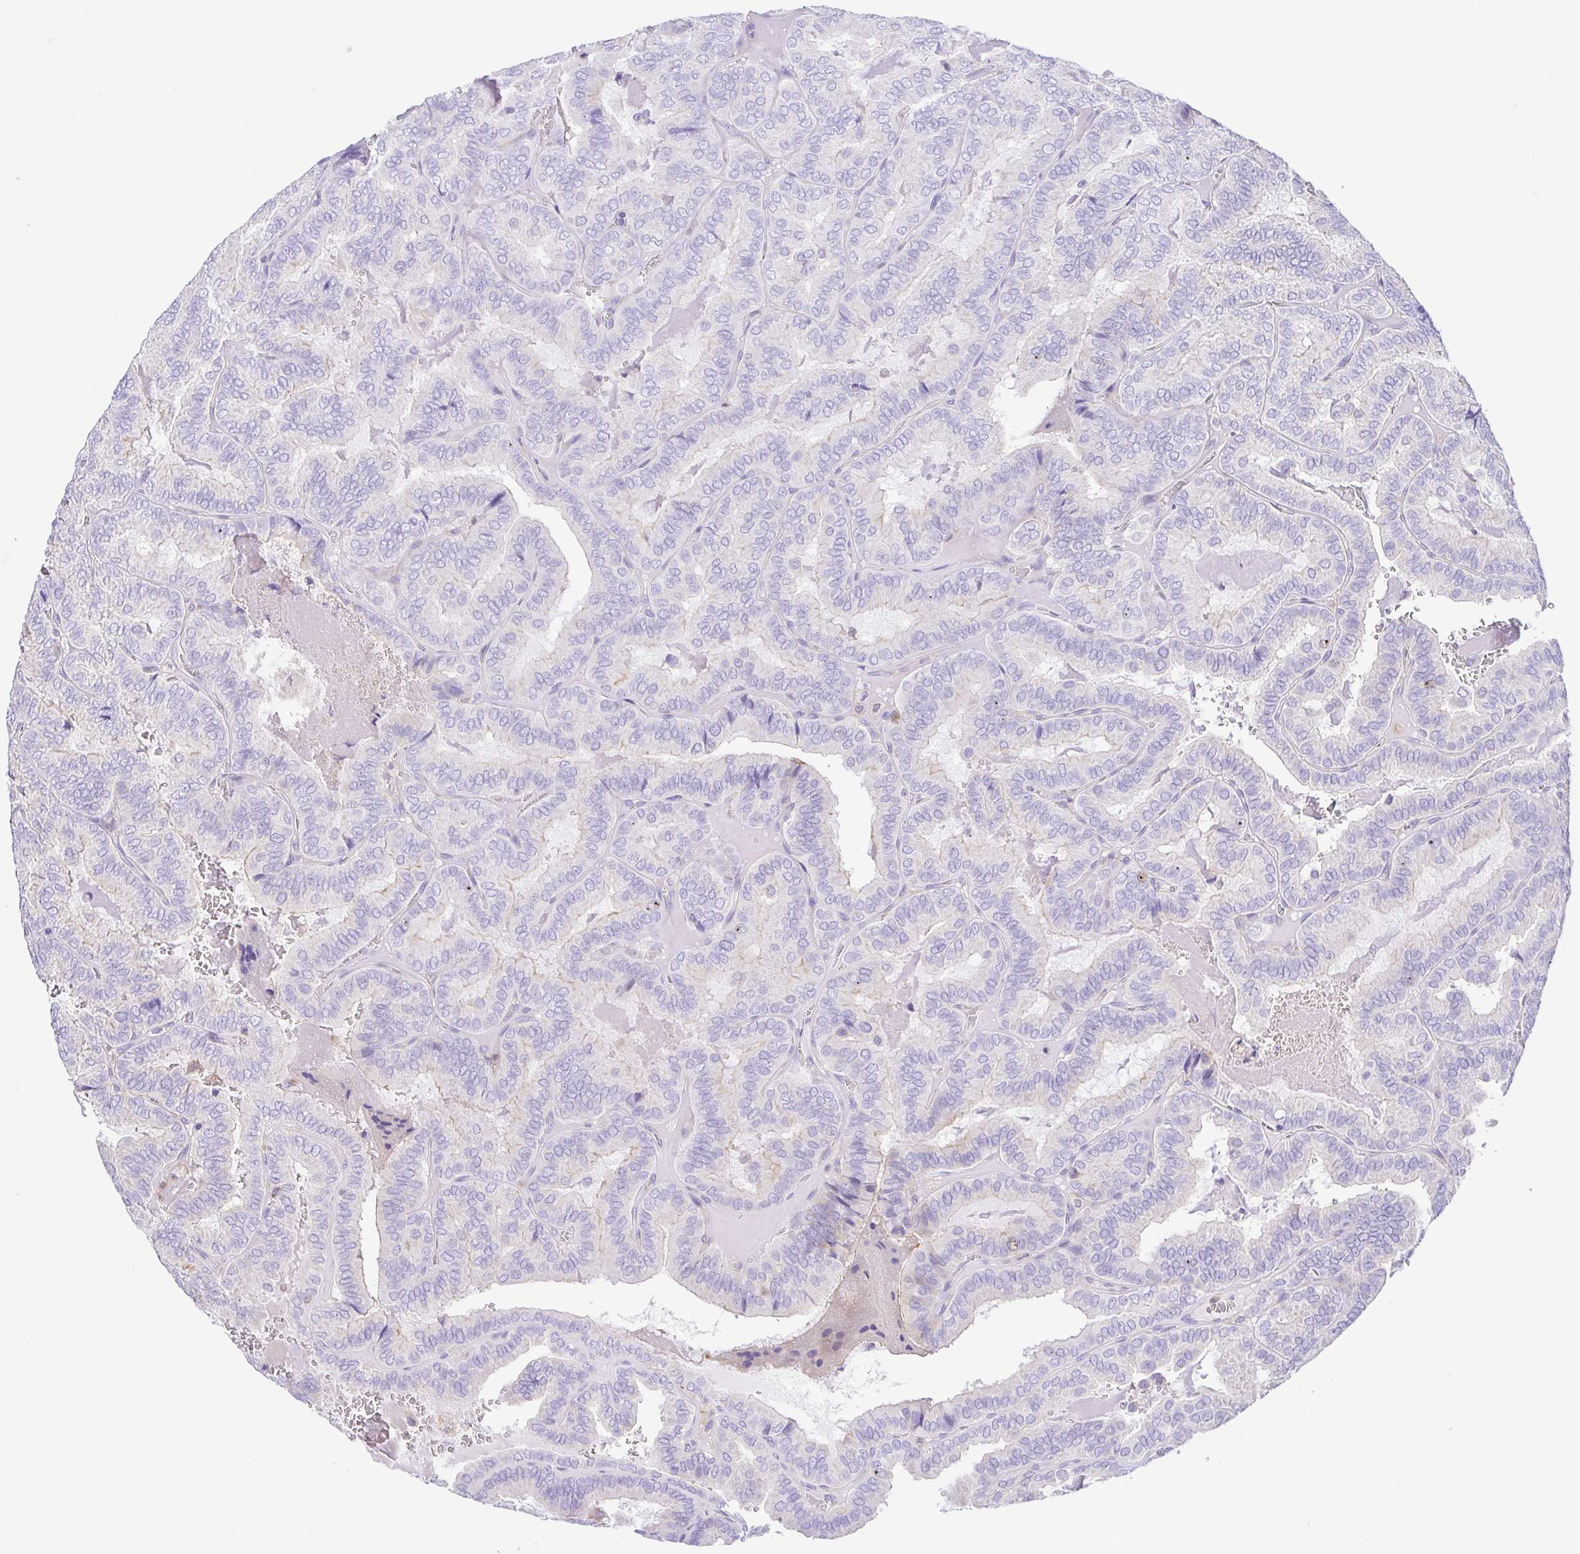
{"staining": {"intensity": "negative", "quantity": "none", "location": "none"}, "tissue": "thyroid cancer", "cell_type": "Tumor cells", "image_type": "cancer", "snomed": [{"axis": "morphology", "description": "Papillary adenocarcinoma, NOS"}, {"axis": "topography", "description": "Thyroid gland"}], "caption": "IHC photomicrograph of thyroid cancer (papillary adenocarcinoma) stained for a protein (brown), which demonstrates no positivity in tumor cells.", "gene": "GPR182", "patient": {"sex": "female", "age": 75}}